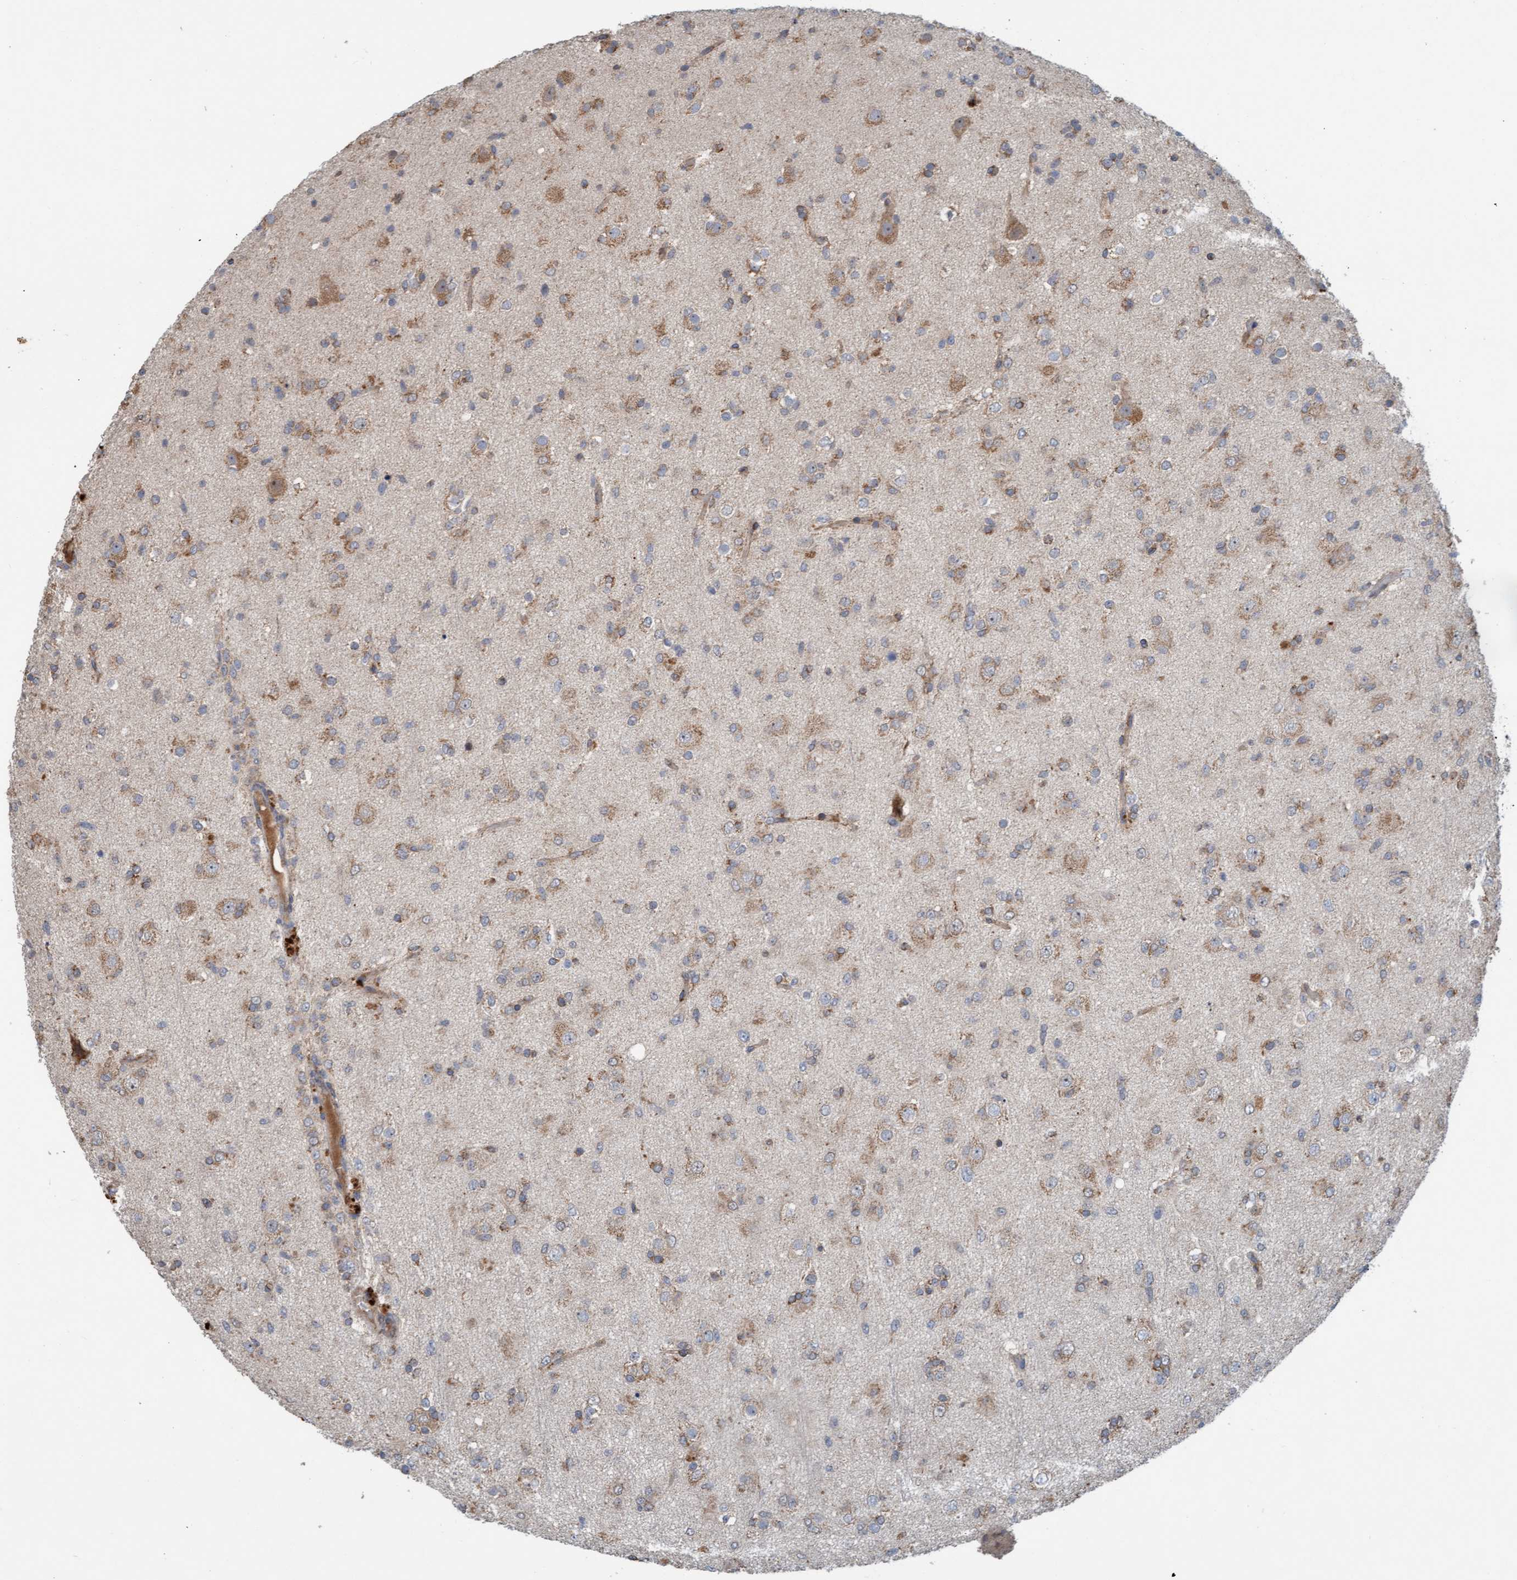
{"staining": {"intensity": "weak", "quantity": ">75%", "location": "cytoplasmic/membranous"}, "tissue": "glioma", "cell_type": "Tumor cells", "image_type": "cancer", "snomed": [{"axis": "morphology", "description": "Glioma, malignant, Low grade"}, {"axis": "topography", "description": "Brain"}], "caption": "A brown stain highlights weak cytoplasmic/membranous expression of a protein in glioma tumor cells. Using DAB (brown) and hematoxylin (blue) stains, captured at high magnification using brightfield microscopy.", "gene": "ZNF566", "patient": {"sex": "male", "age": 65}}